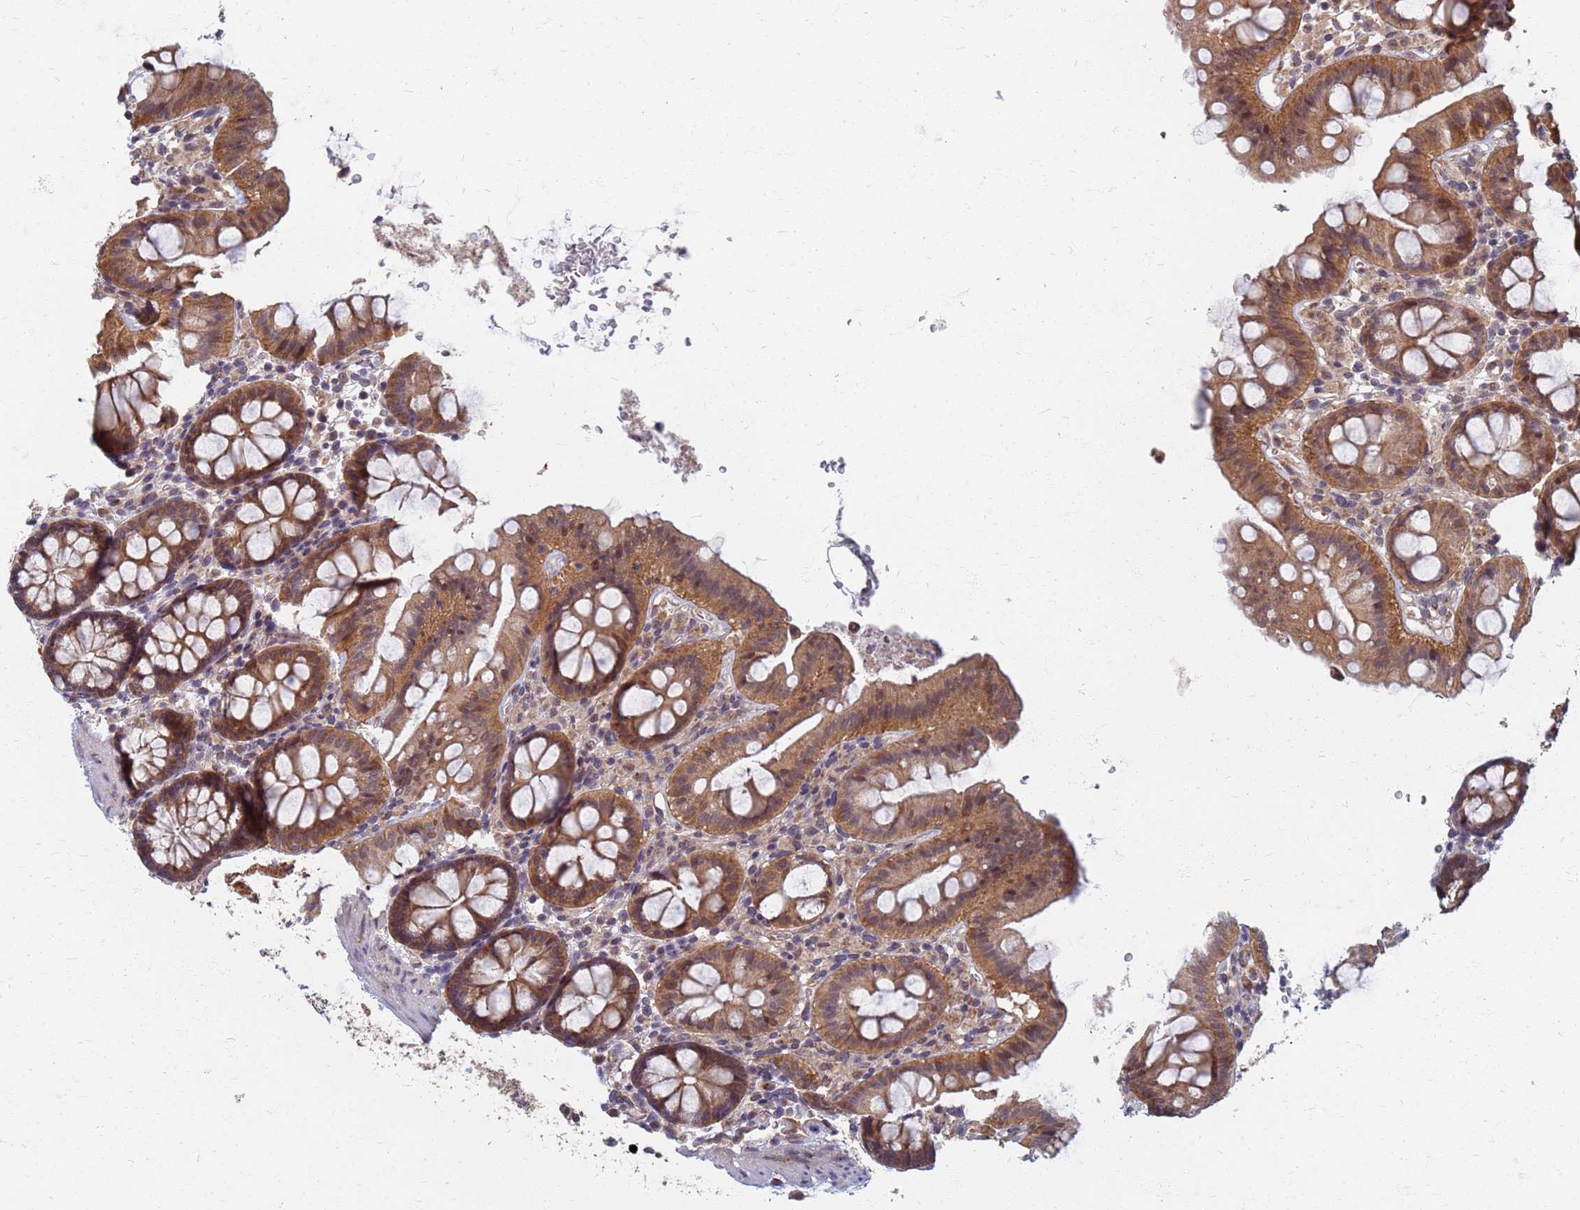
{"staining": {"intensity": "moderate", "quantity": ">75%", "location": "cytoplasmic/membranous"}, "tissue": "colon", "cell_type": "Endothelial cells", "image_type": "normal", "snomed": [{"axis": "morphology", "description": "Normal tissue, NOS"}, {"axis": "topography", "description": "Colon"}], "caption": "A histopathology image showing moderate cytoplasmic/membranous positivity in approximately >75% of endothelial cells in unremarkable colon, as visualized by brown immunohistochemical staining.", "gene": "ITGB4", "patient": {"sex": "male", "age": 75}}